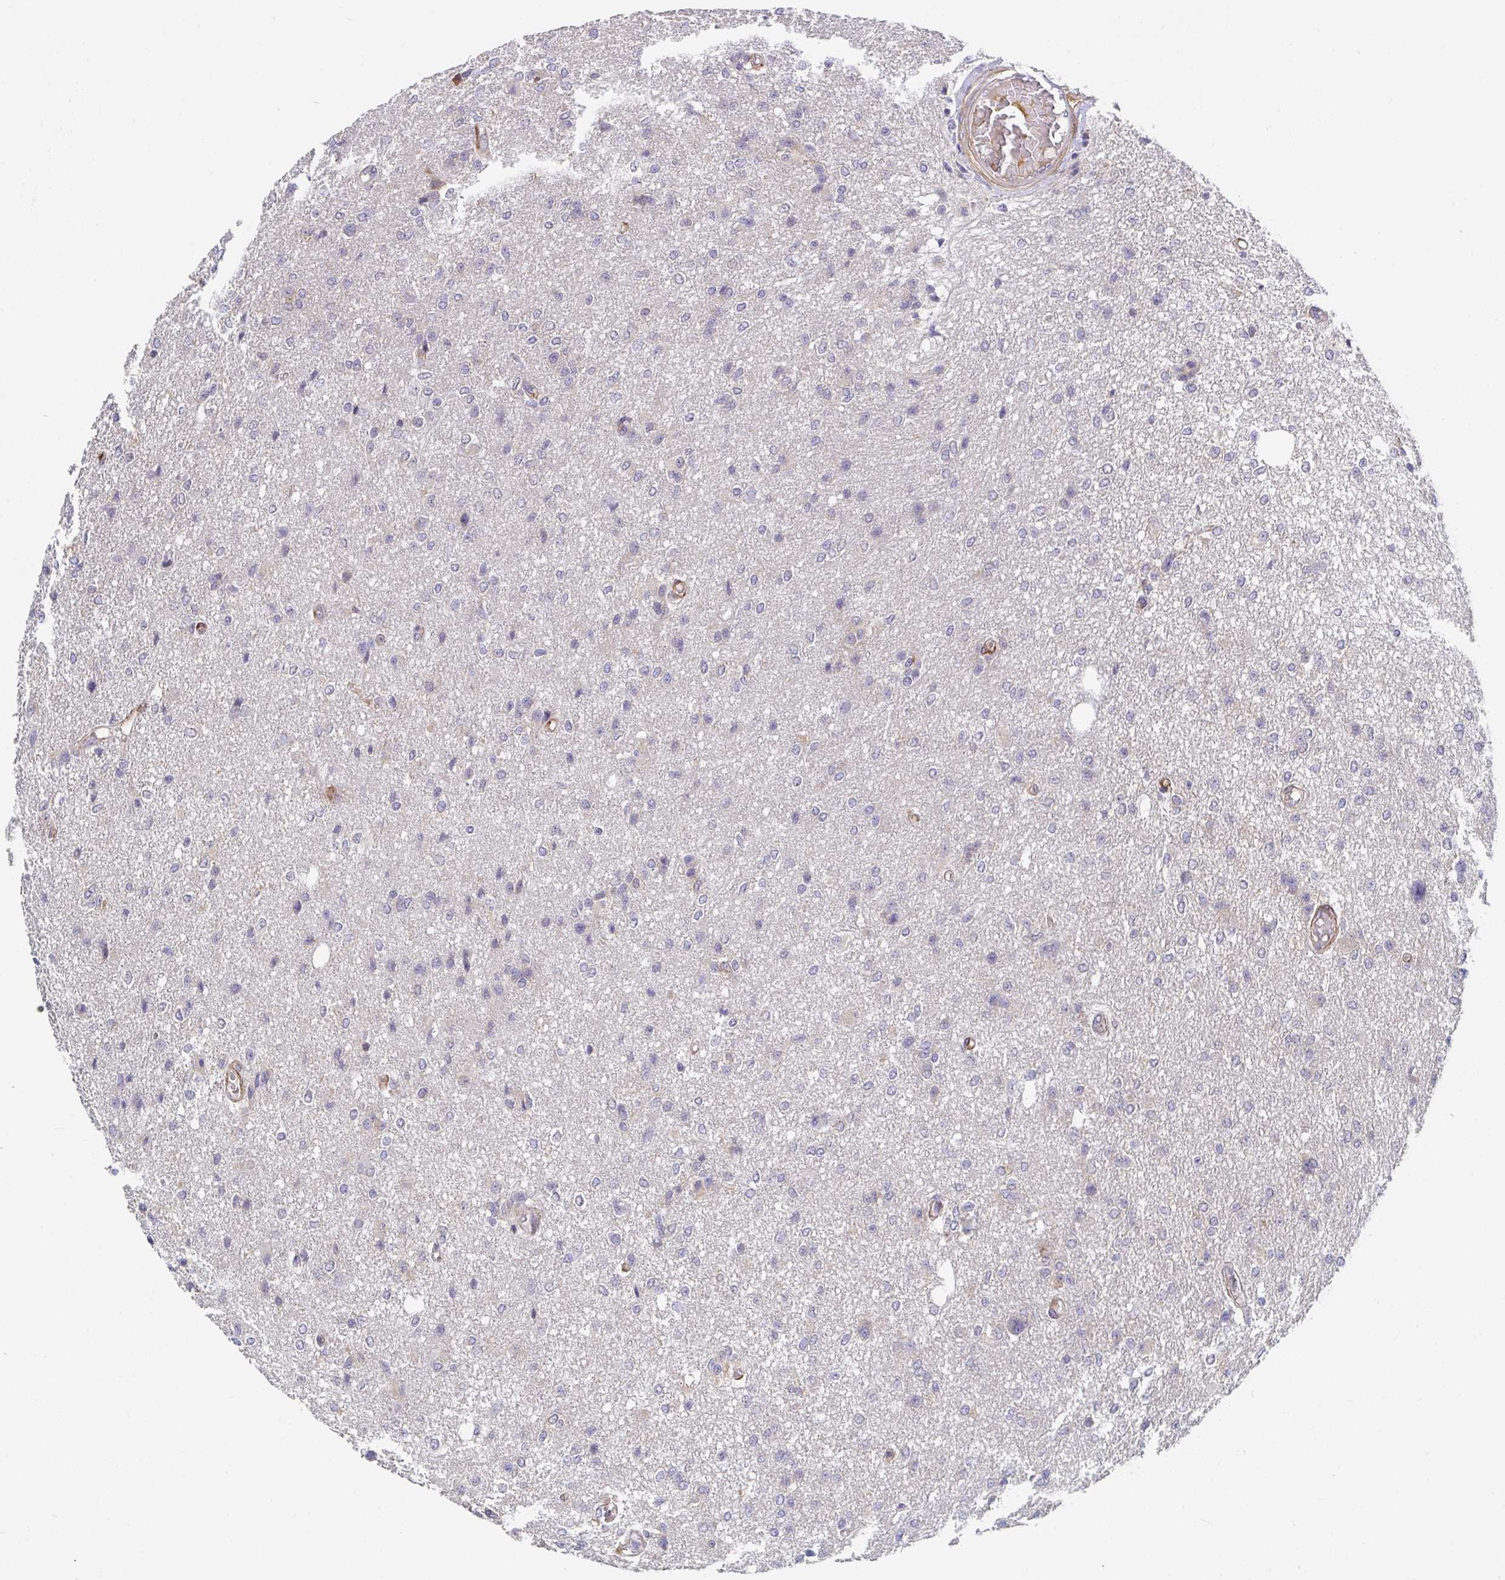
{"staining": {"intensity": "negative", "quantity": "none", "location": "none"}, "tissue": "glioma", "cell_type": "Tumor cells", "image_type": "cancer", "snomed": [{"axis": "morphology", "description": "Glioma, malignant, Low grade"}, {"axis": "topography", "description": "Brain"}], "caption": "The immunohistochemistry micrograph has no significant positivity in tumor cells of malignant glioma (low-grade) tissue.", "gene": "FRMD3", "patient": {"sex": "male", "age": 26}}